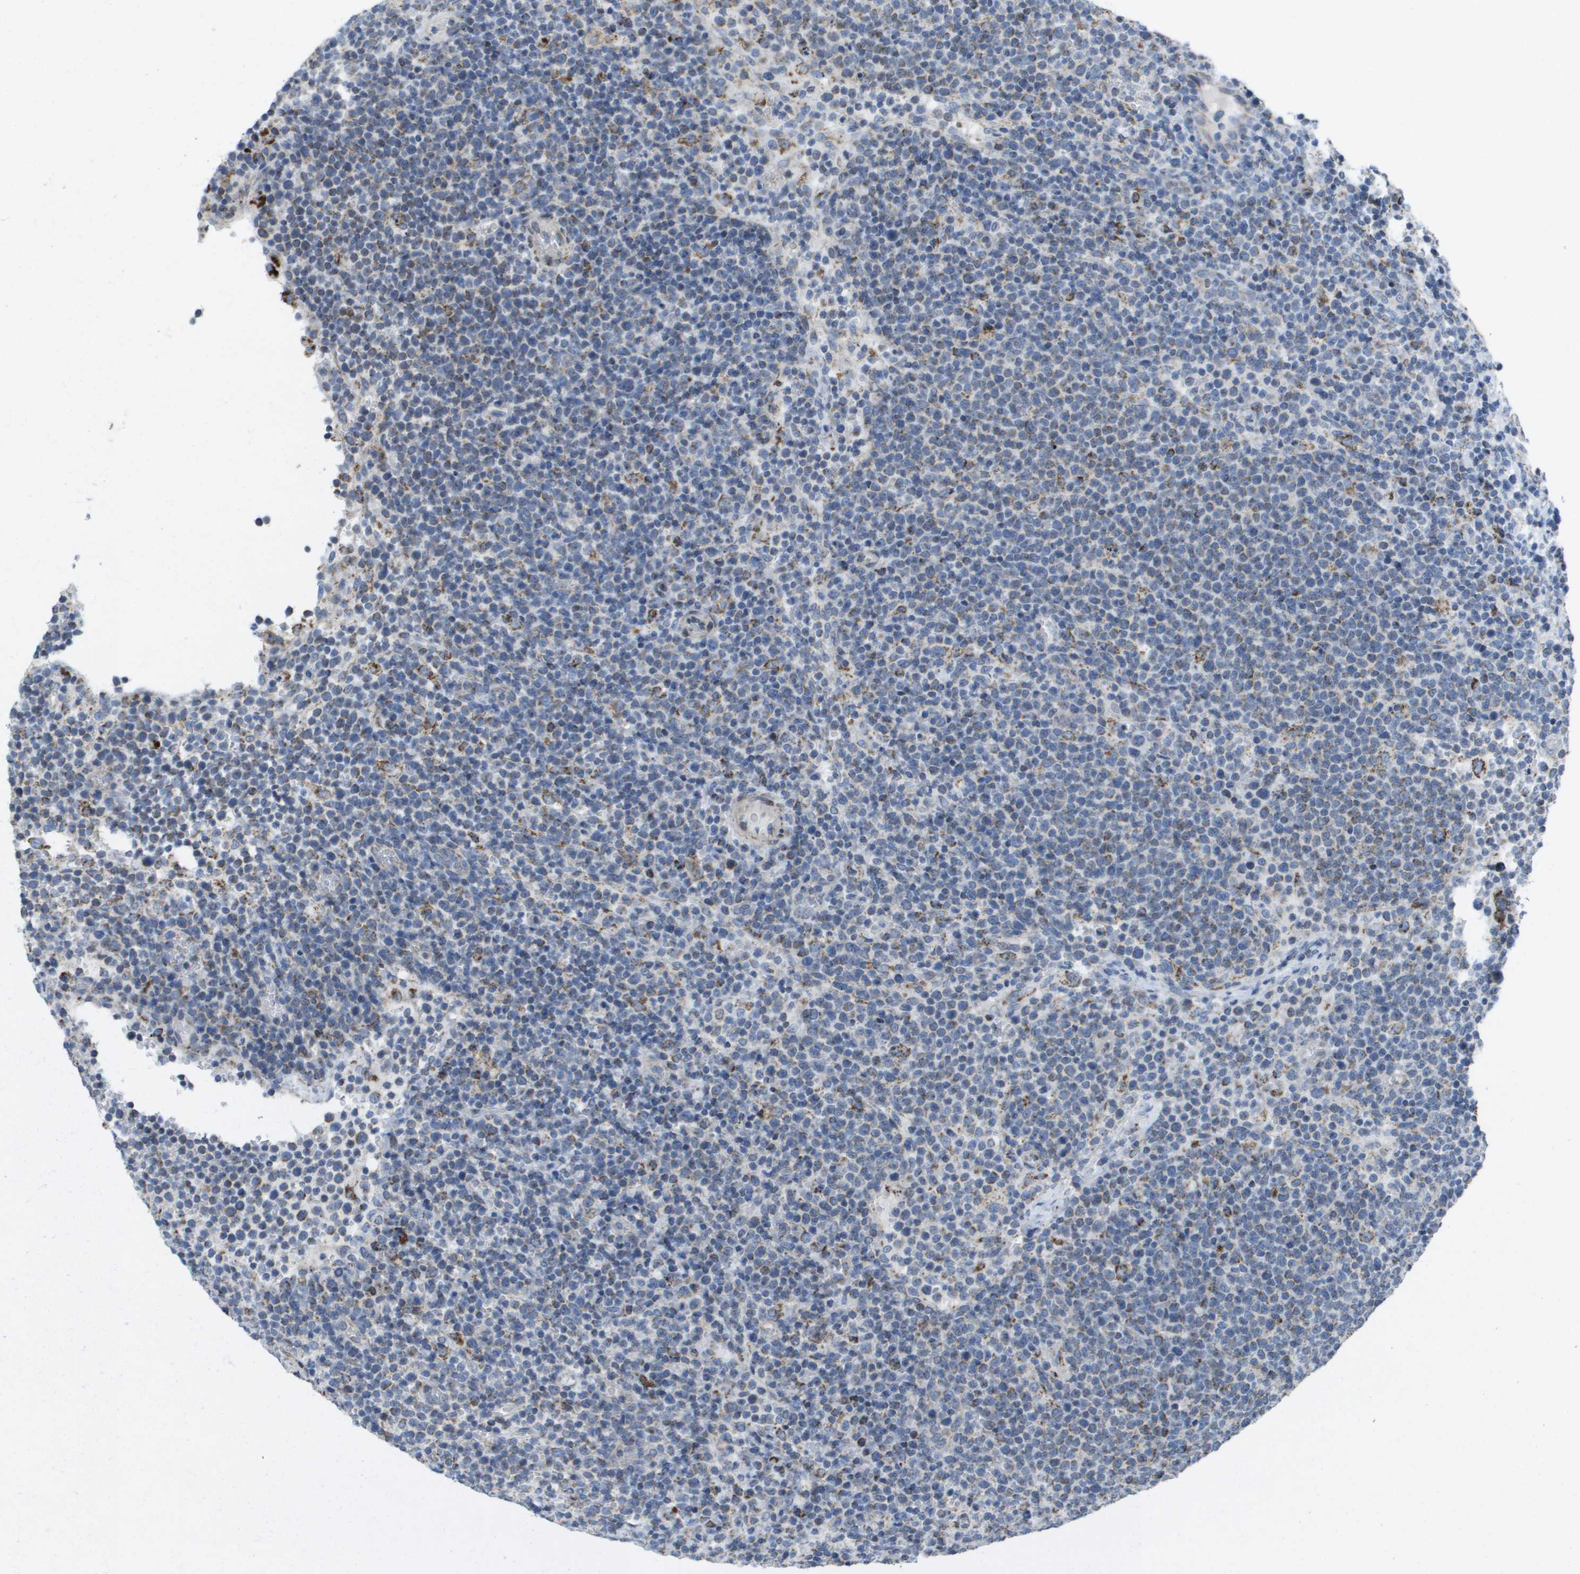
{"staining": {"intensity": "moderate", "quantity": "<25%", "location": "cytoplasmic/membranous"}, "tissue": "lymphoma", "cell_type": "Tumor cells", "image_type": "cancer", "snomed": [{"axis": "morphology", "description": "Malignant lymphoma, non-Hodgkin's type, High grade"}, {"axis": "topography", "description": "Lymph node"}], "caption": "Protein staining by IHC displays moderate cytoplasmic/membranous expression in approximately <25% of tumor cells in high-grade malignant lymphoma, non-Hodgkin's type.", "gene": "TMEM223", "patient": {"sex": "male", "age": 61}}